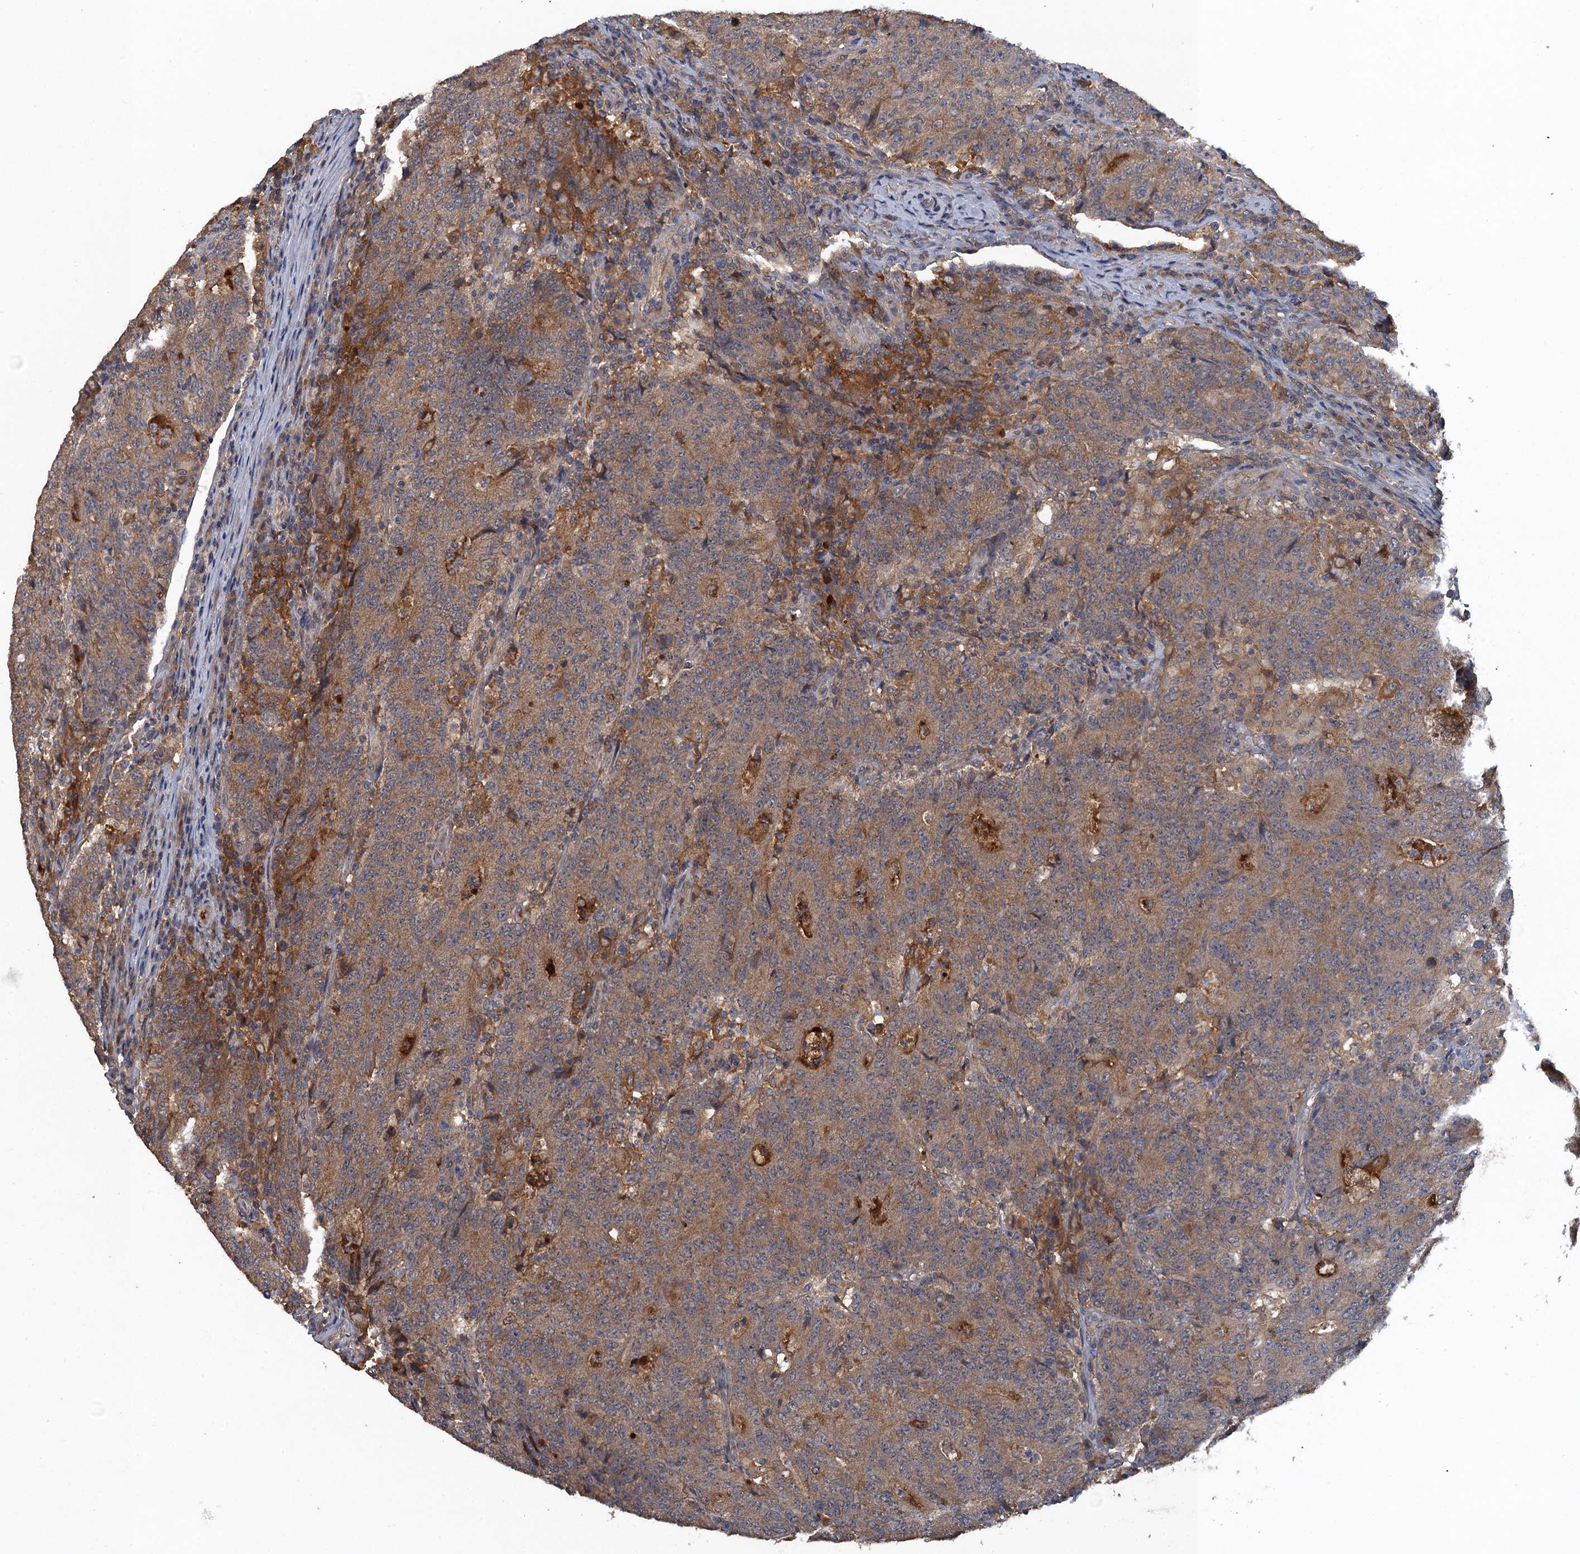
{"staining": {"intensity": "moderate", "quantity": ">75%", "location": "cytoplasmic/membranous"}, "tissue": "colorectal cancer", "cell_type": "Tumor cells", "image_type": "cancer", "snomed": [{"axis": "morphology", "description": "Adenocarcinoma, NOS"}, {"axis": "topography", "description": "Colon"}], "caption": "This is a histology image of IHC staining of colorectal cancer, which shows moderate expression in the cytoplasmic/membranous of tumor cells.", "gene": "HAPLN3", "patient": {"sex": "female", "age": 75}}